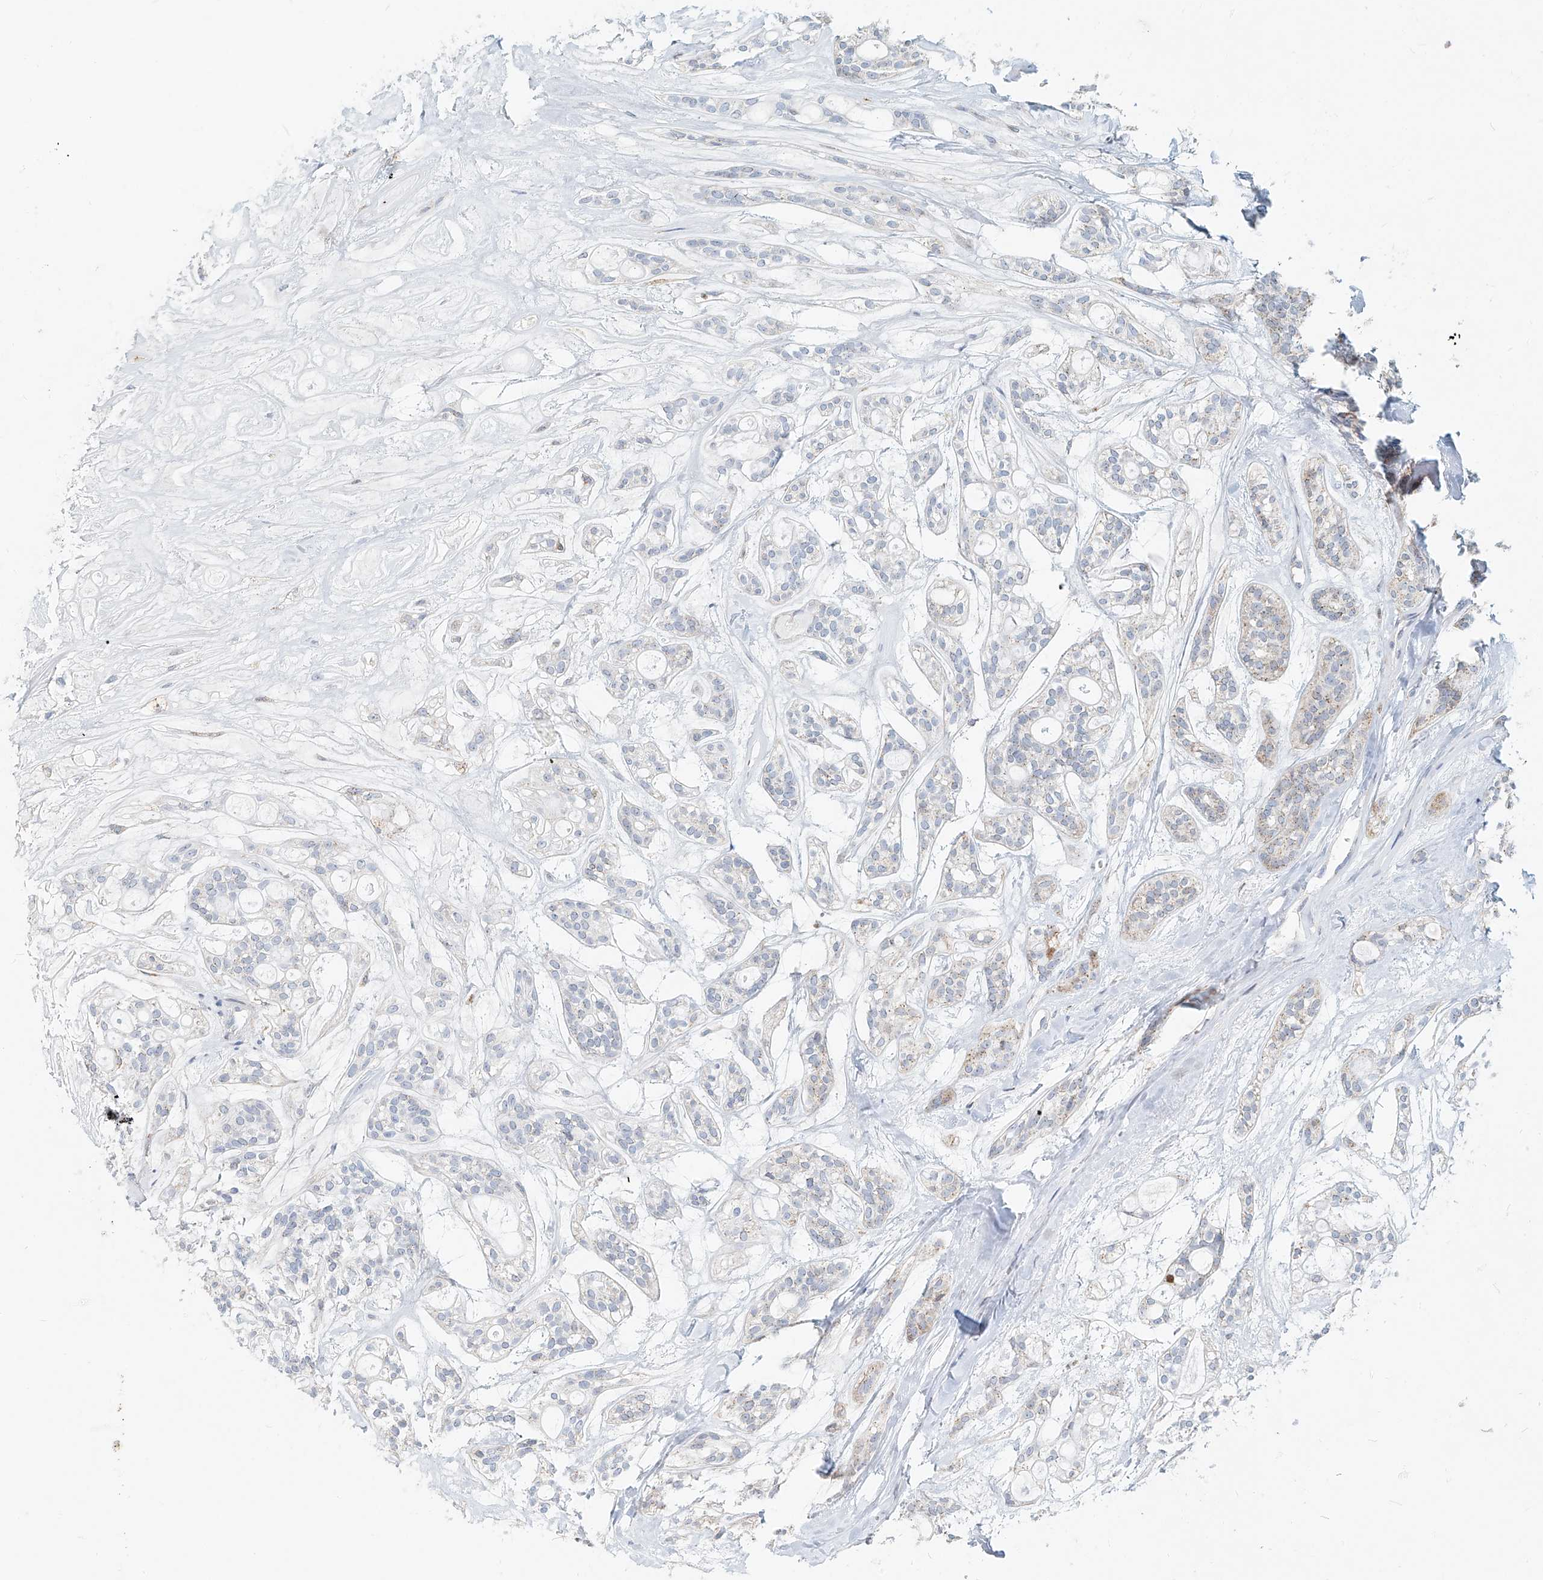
{"staining": {"intensity": "weak", "quantity": "25%-75%", "location": "cytoplasmic/membranous"}, "tissue": "head and neck cancer", "cell_type": "Tumor cells", "image_type": "cancer", "snomed": [{"axis": "morphology", "description": "Adenocarcinoma, NOS"}, {"axis": "topography", "description": "Head-Neck"}], "caption": "Head and neck adenocarcinoma stained with IHC displays weak cytoplasmic/membranous expression in approximately 25%-75% of tumor cells. (DAB IHC with brightfield microscopy, high magnification).", "gene": "PTPRA", "patient": {"sex": "male", "age": 66}}